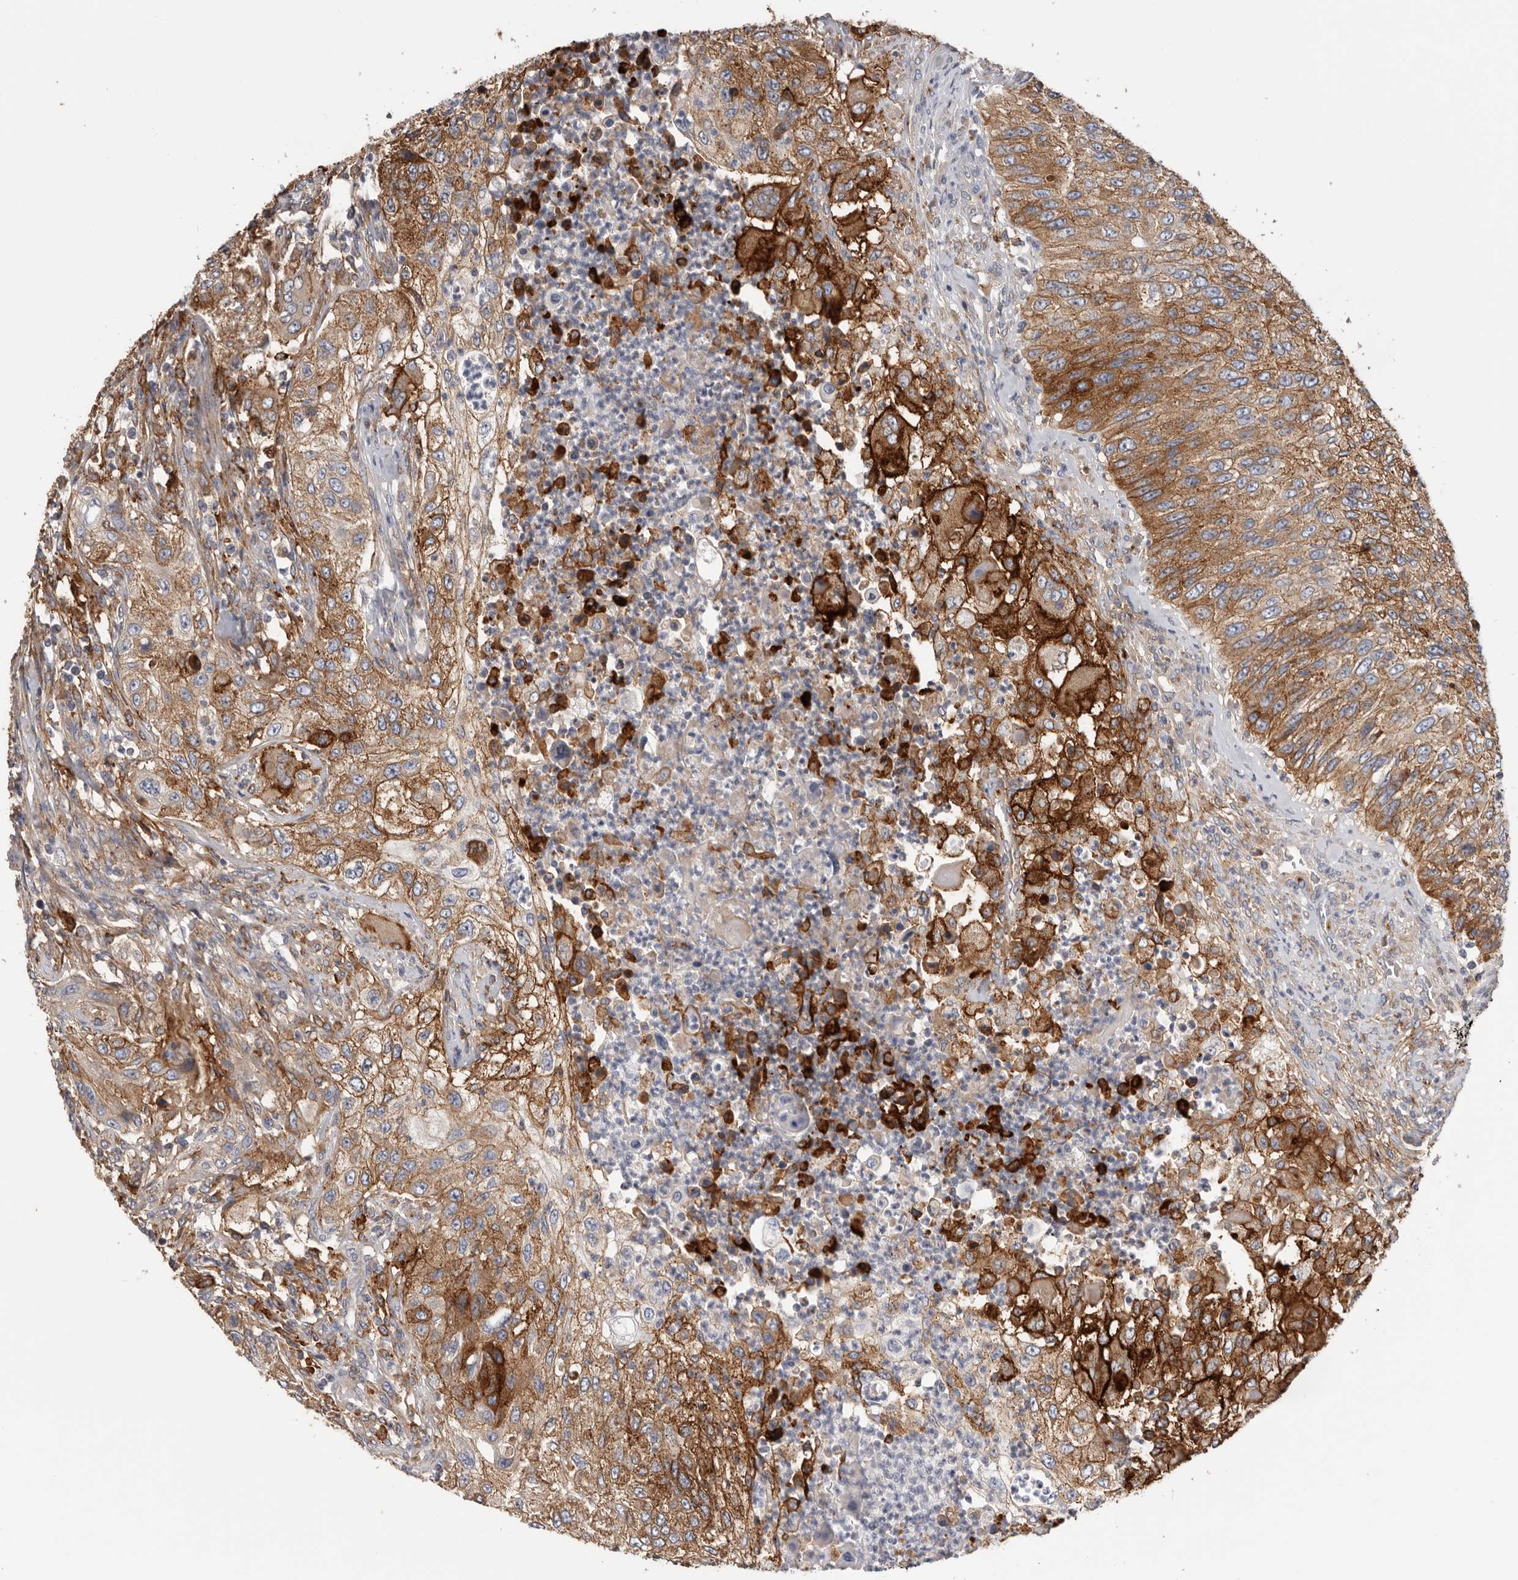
{"staining": {"intensity": "strong", "quantity": ">75%", "location": "cytoplasmic/membranous"}, "tissue": "urothelial cancer", "cell_type": "Tumor cells", "image_type": "cancer", "snomed": [{"axis": "morphology", "description": "Urothelial carcinoma, High grade"}, {"axis": "topography", "description": "Urinary bladder"}], "caption": "Human urothelial cancer stained for a protein (brown) reveals strong cytoplasmic/membranous positive positivity in approximately >75% of tumor cells.", "gene": "TFRC", "patient": {"sex": "female", "age": 60}}